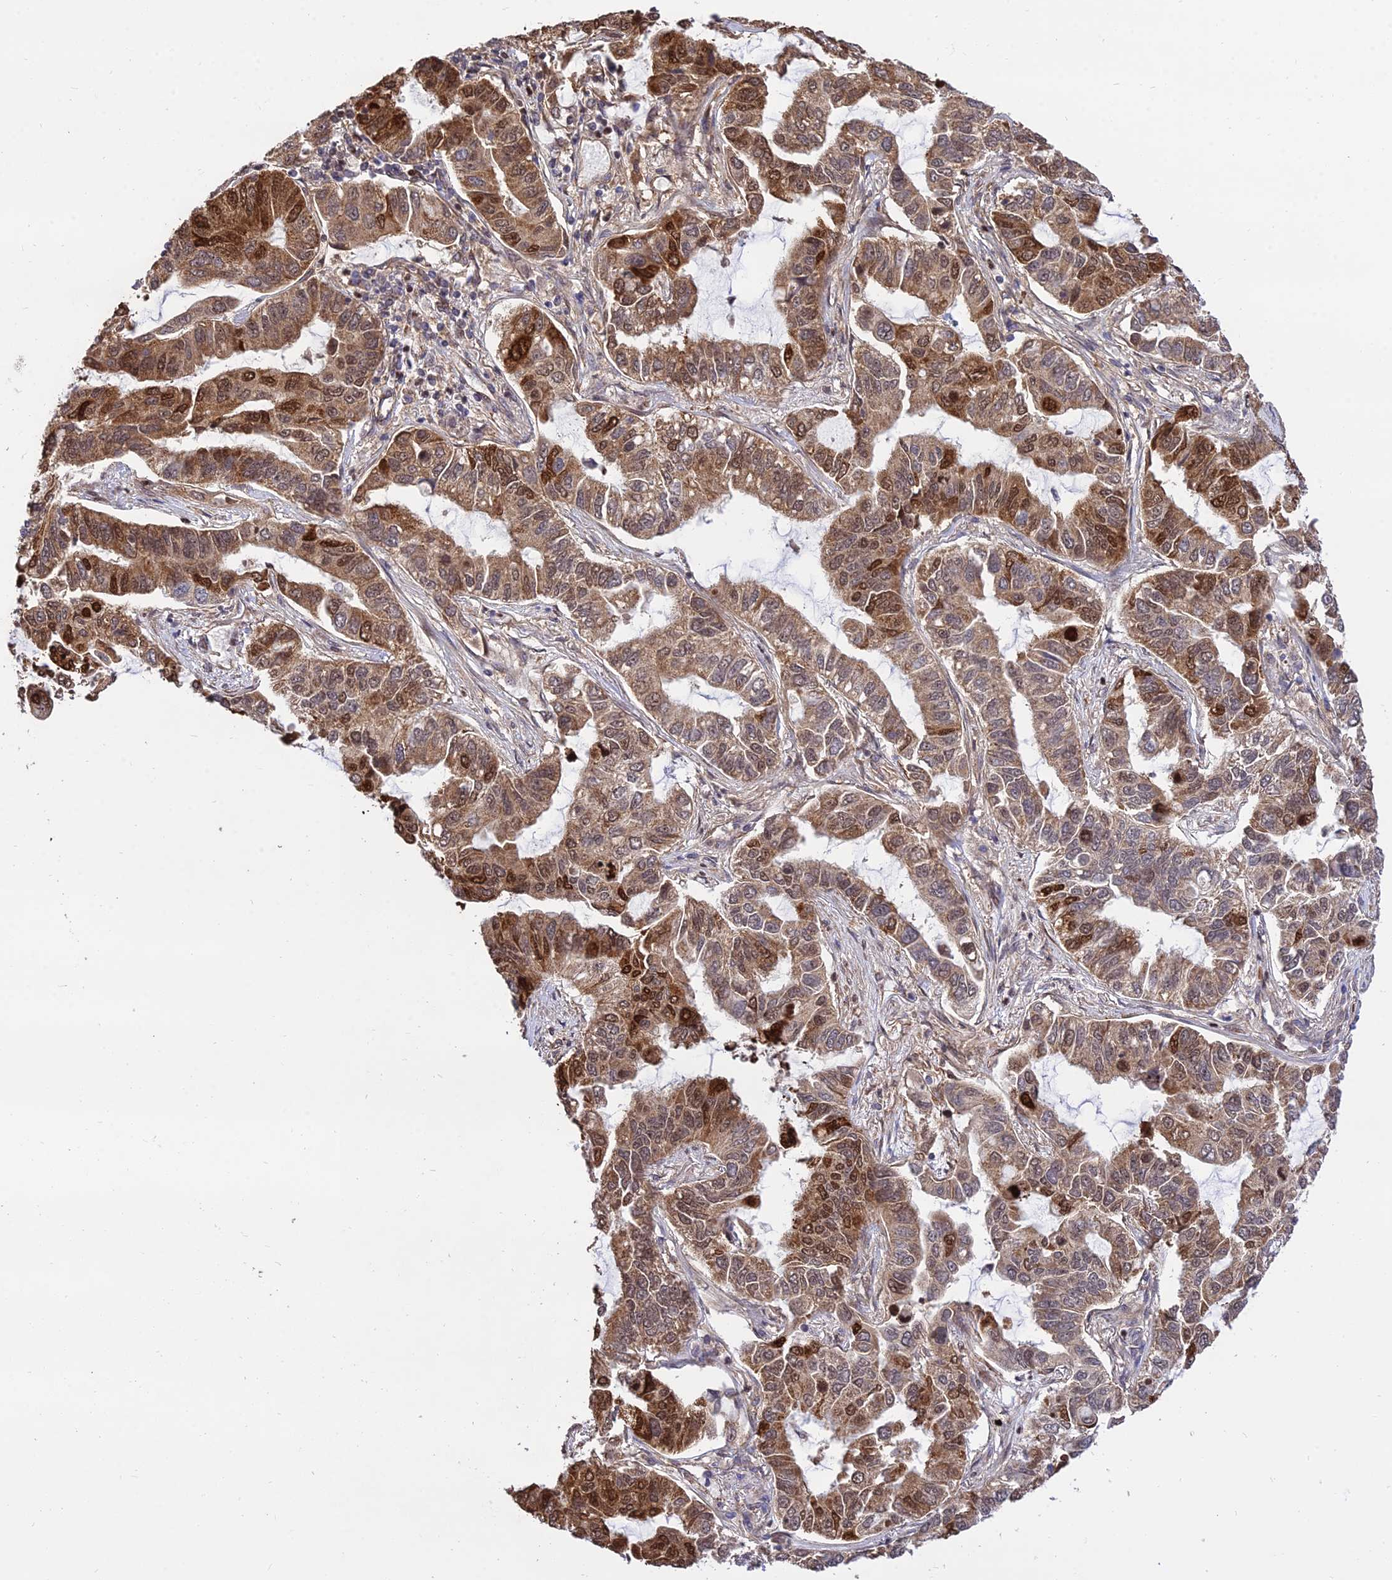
{"staining": {"intensity": "strong", "quantity": "25%-75%", "location": "cytoplasmic/membranous,nuclear"}, "tissue": "lung cancer", "cell_type": "Tumor cells", "image_type": "cancer", "snomed": [{"axis": "morphology", "description": "Adenocarcinoma, NOS"}, {"axis": "topography", "description": "Lung"}], "caption": "Lung cancer (adenocarcinoma) stained with a protein marker demonstrates strong staining in tumor cells.", "gene": "SMG6", "patient": {"sex": "male", "age": 64}}